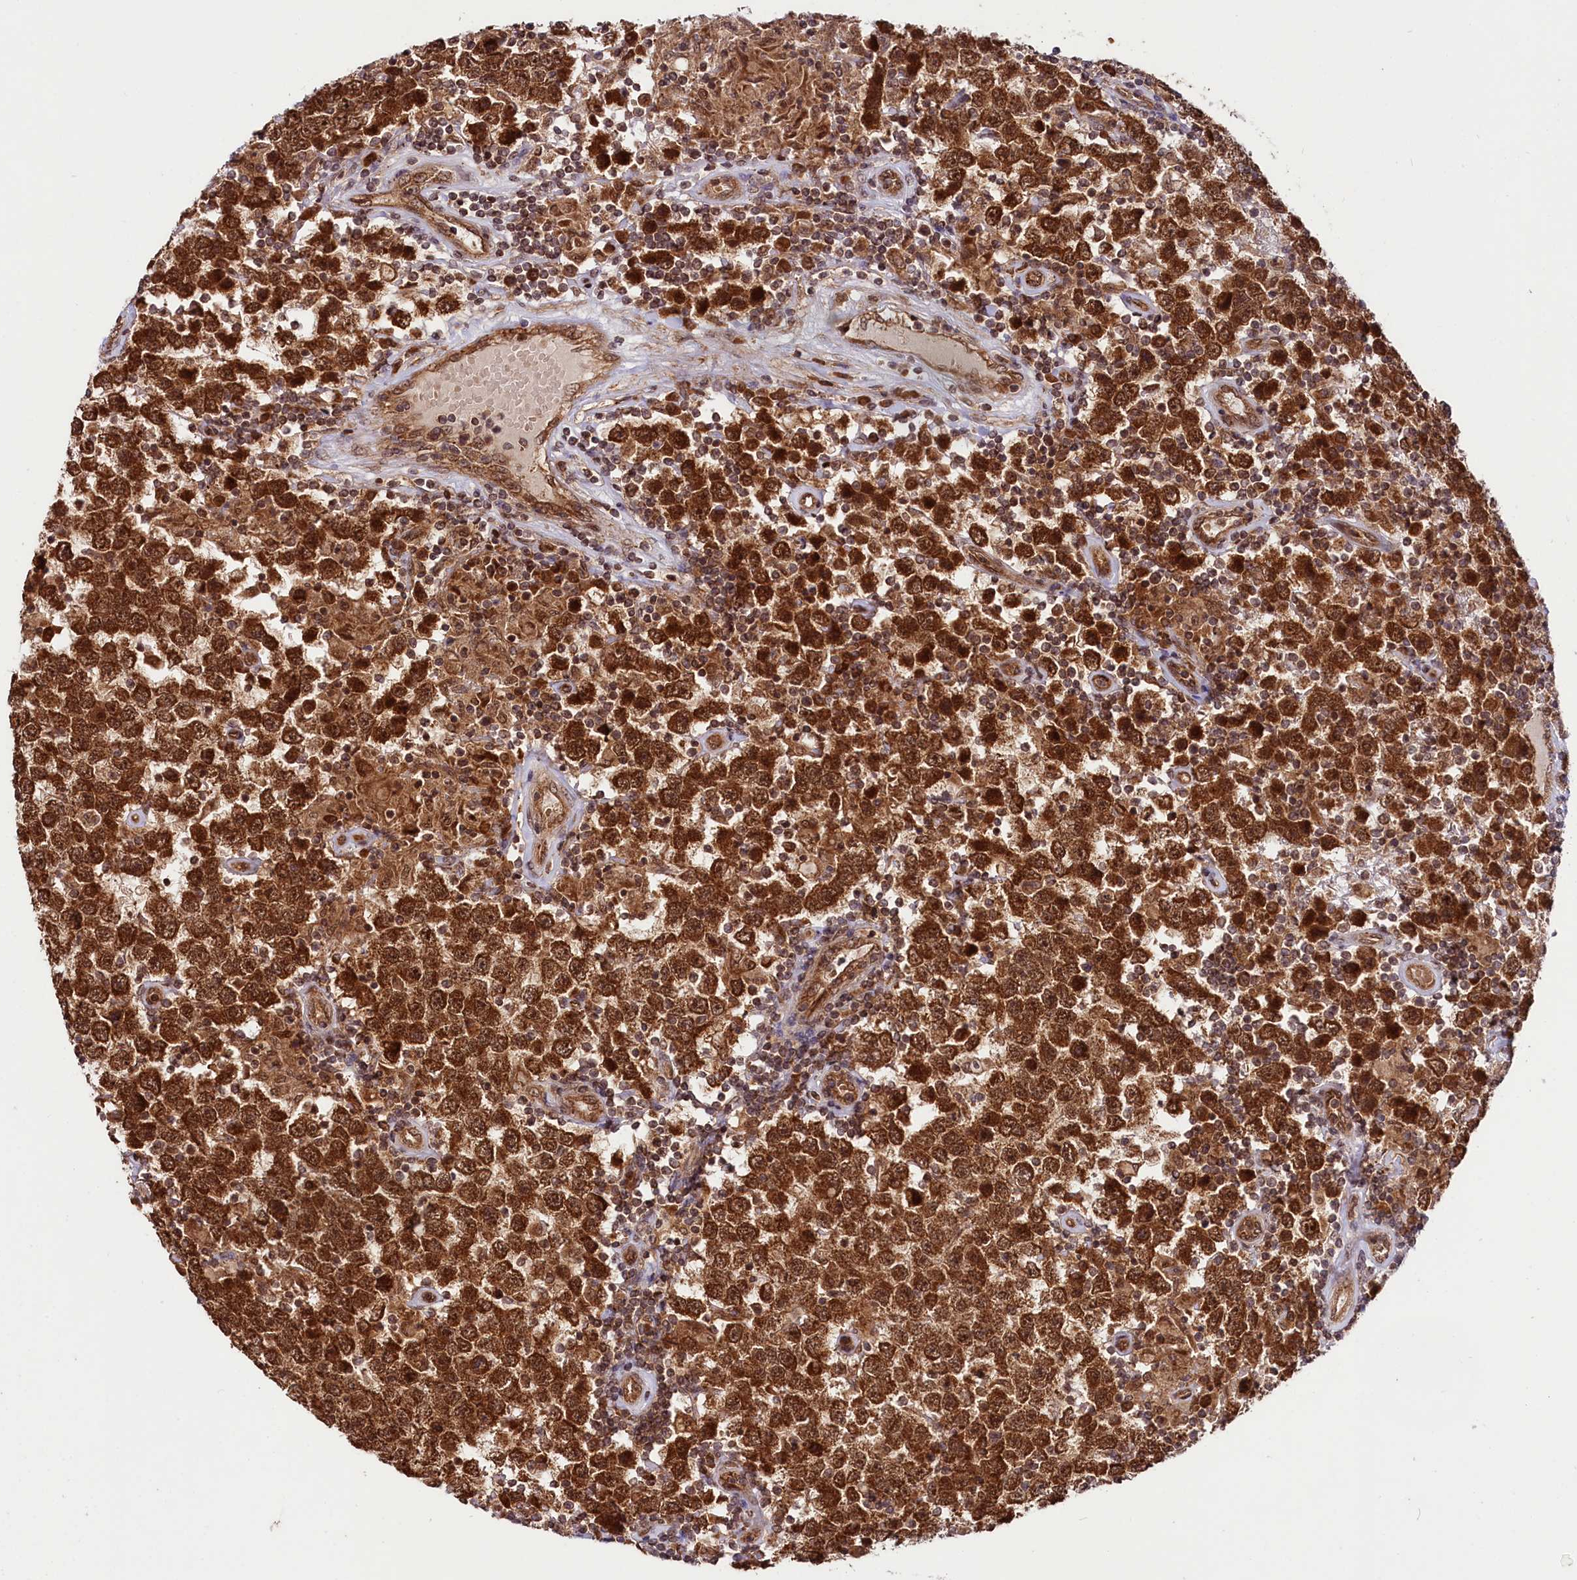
{"staining": {"intensity": "strong", "quantity": ">75%", "location": "cytoplasmic/membranous,nuclear"}, "tissue": "testis cancer", "cell_type": "Tumor cells", "image_type": "cancer", "snomed": [{"axis": "morphology", "description": "Normal tissue, NOS"}, {"axis": "morphology", "description": "Urothelial carcinoma, High grade"}, {"axis": "morphology", "description": "Seminoma, NOS"}, {"axis": "morphology", "description": "Carcinoma, Embryonal, NOS"}, {"axis": "topography", "description": "Urinary bladder"}, {"axis": "topography", "description": "Testis"}], "caption": "This is a histology image of immunohistochemistry staining of seminoma (testis), which shows strong positivity in the cytoplasmic/membranous and nuclear of tumor cells.", "gene": "UBE3A", "patient": {"sex": "male", "age": 41}}